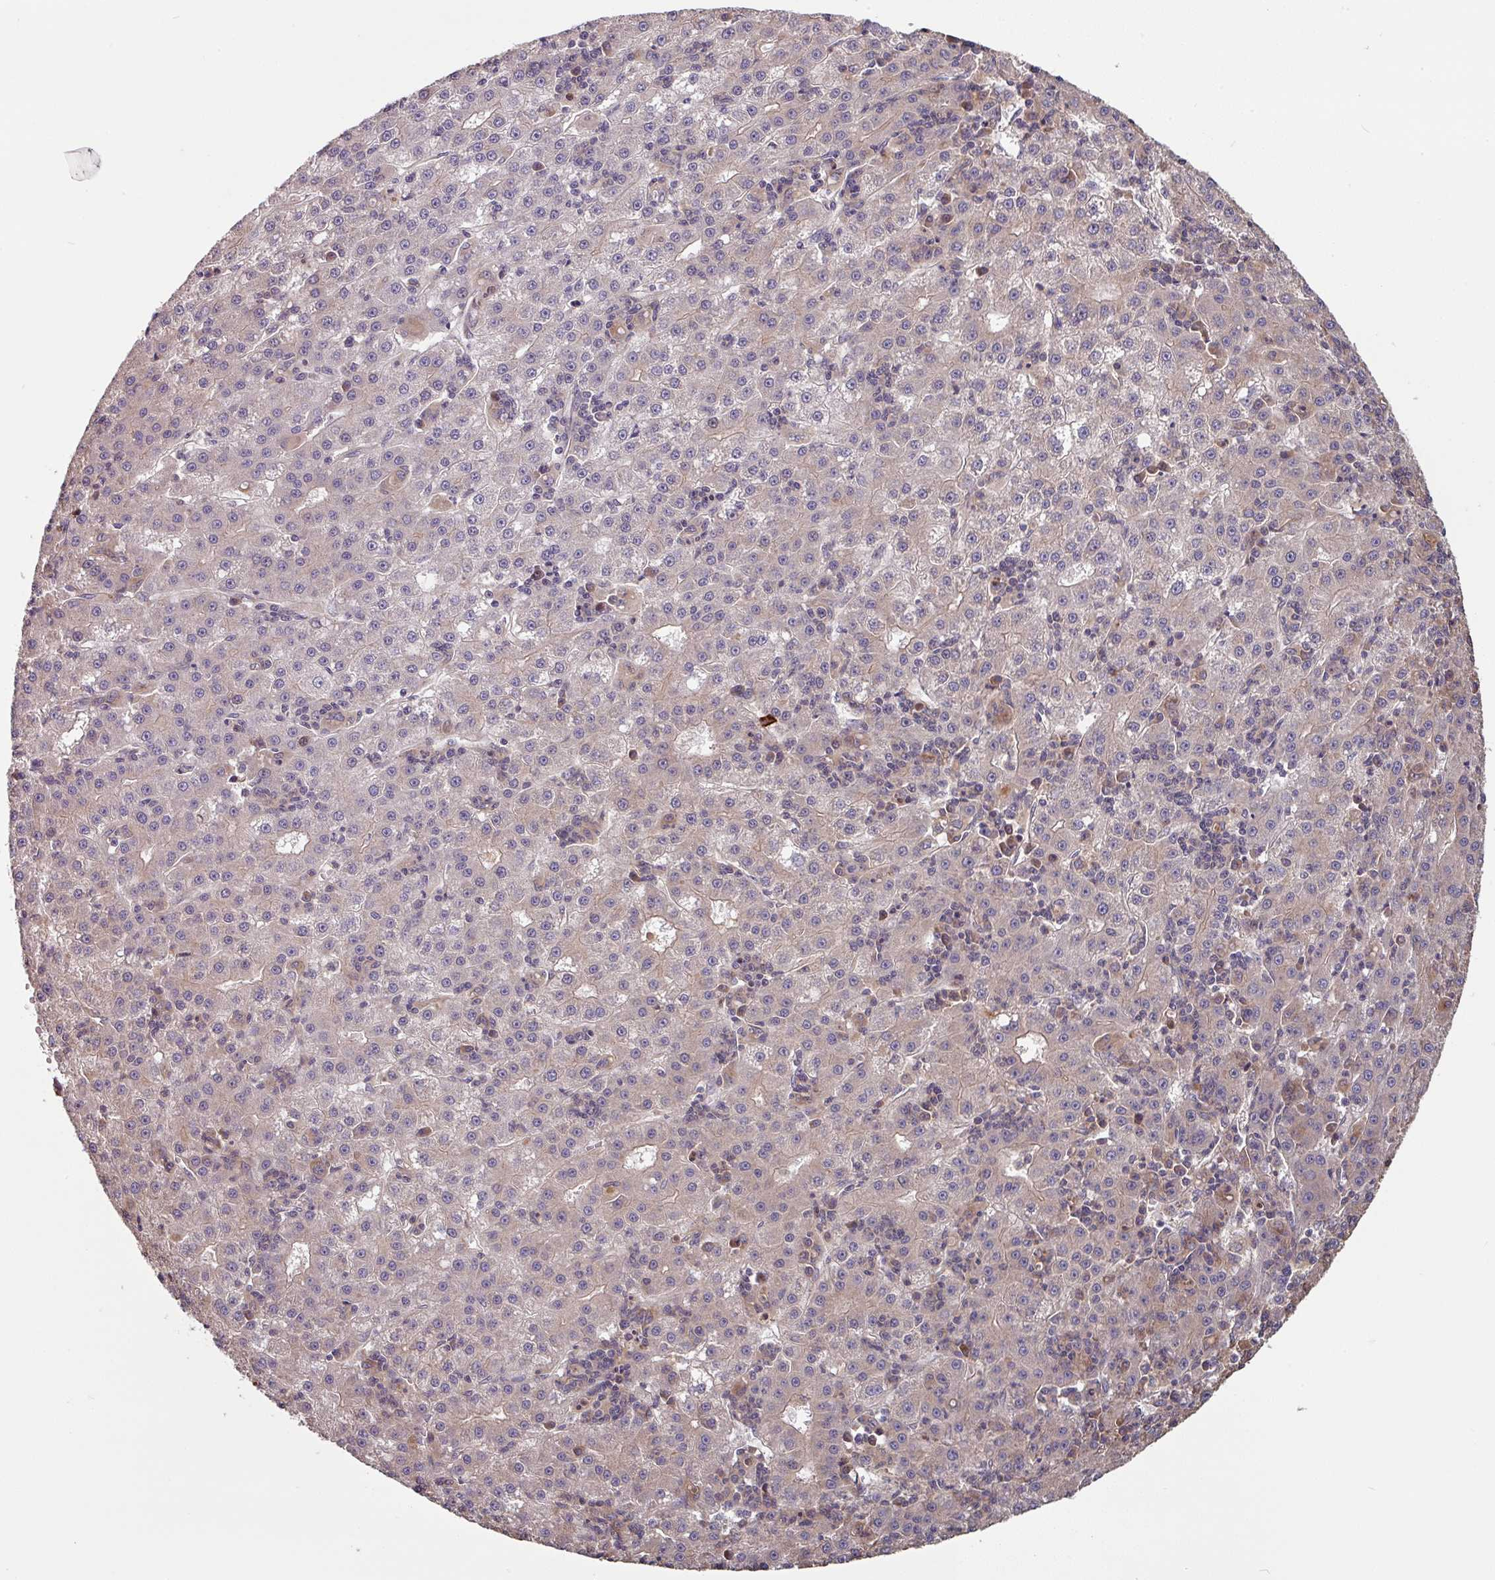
{"staining": {"intensity": "negative", "quantity": "none", "location": "none"}, "tissue": "liver cancer", "cell_type": "Tumor cells", "image_type": "cancer", "snomed": [{"axis": "morphology", "description": "Carcinoma, Hepatocellular, NOS"}, {"axis": "topography", "description": "Liver"}], "caption": "Micrograph shows no protein positivity in tumor cells of hepatocellular carcinoma (liver) tissue.", "gene": "SIK1", "patient": {"sex": "male", "age": 76}}